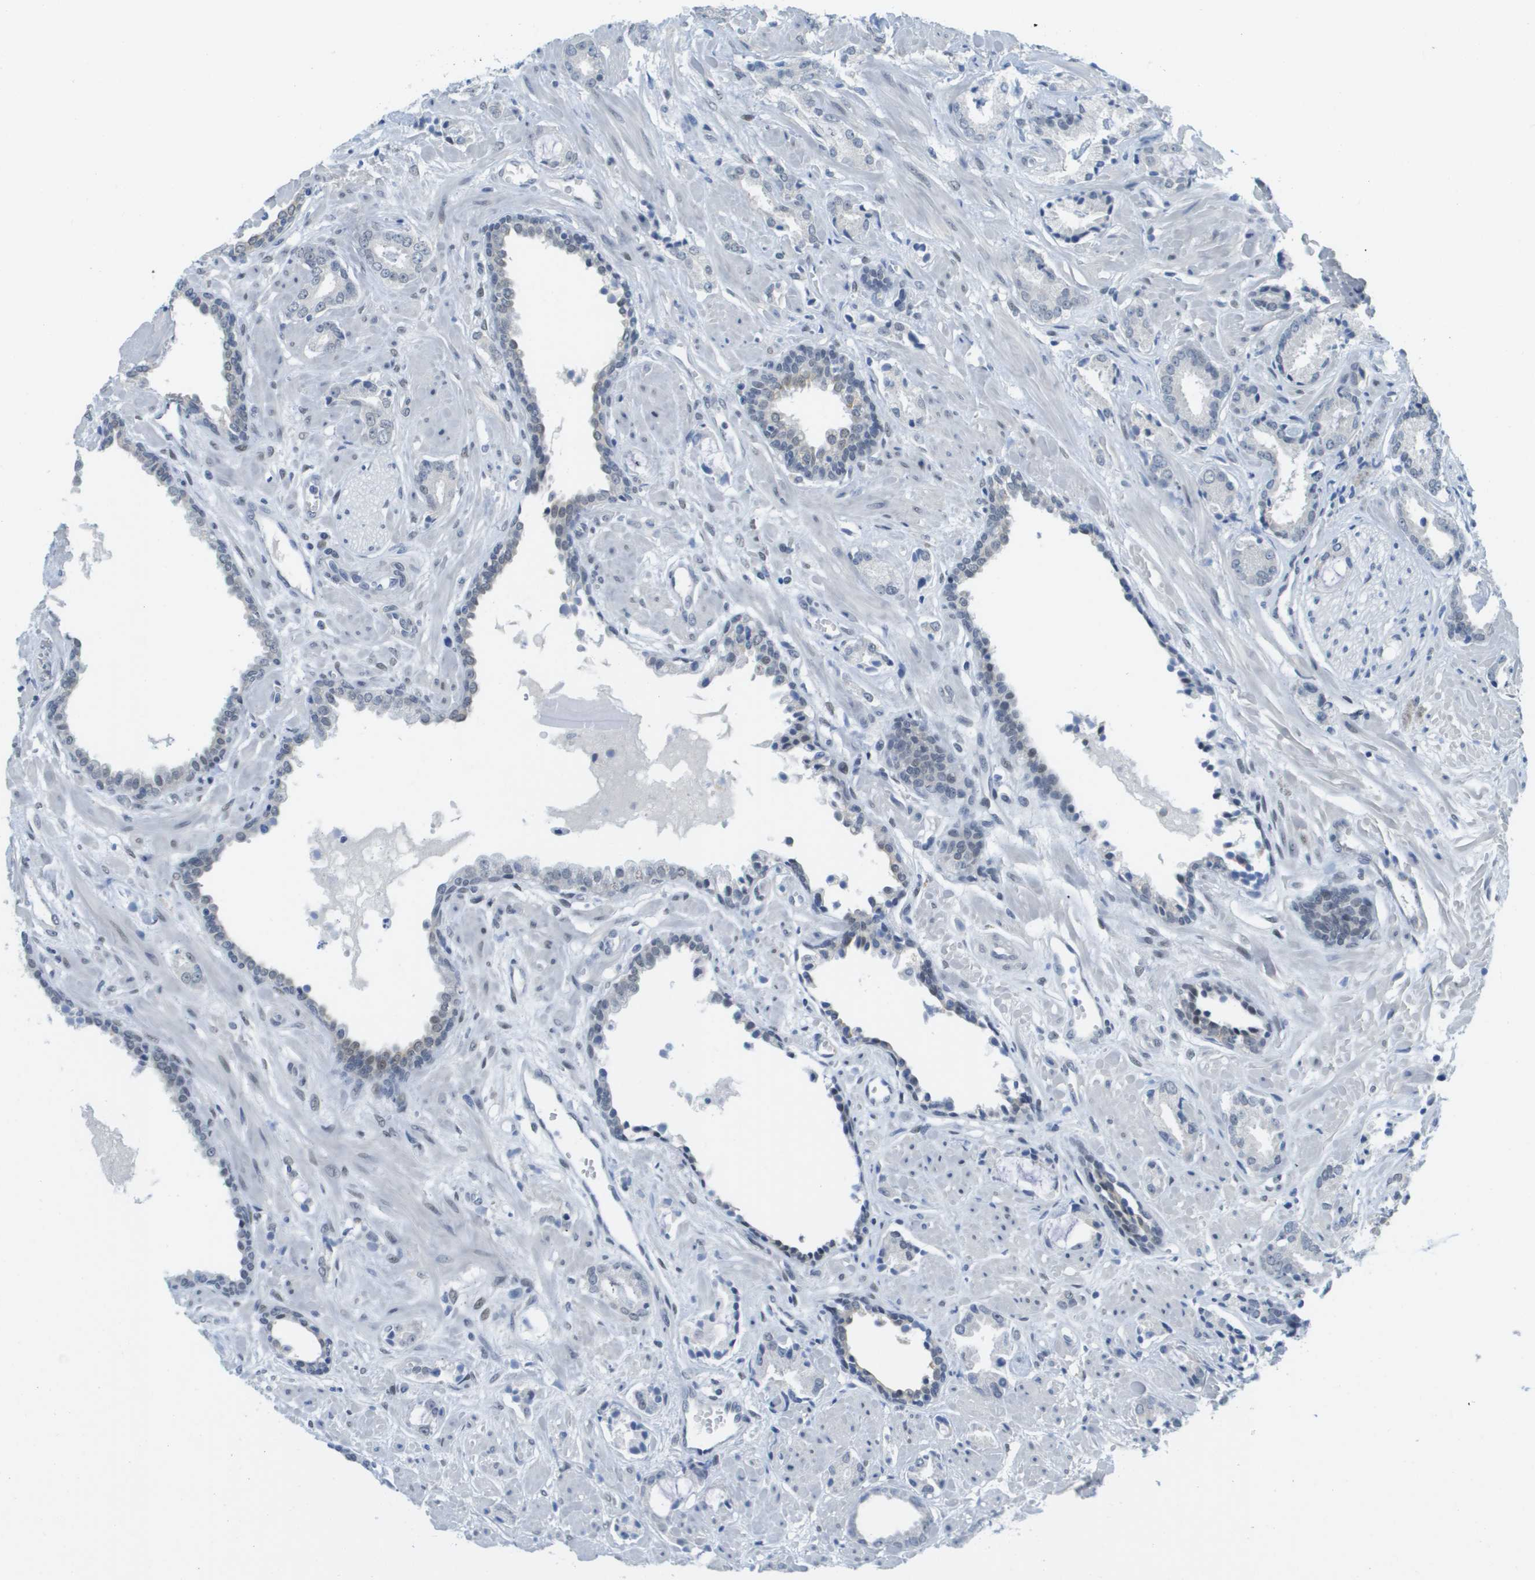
{"staining": {"intensity": "negative", "quantity": "none", "location": "none"}, "tissue": "prostate cancer", "cell_type": "Tumor cells", "image_type": "cancer", "snomed": [{"axis": "morphology", "description": "Adenocarcinoma, Low grade"}, {"axis": "topography", "description": "Prostate"}], "caption": "Immunohistochemistry of low-grade adenocarcinoma (prostate) displays no staining in tumor cells.", "gene": "ARID1B", "patient": {"sex": "male", "age": 53}}